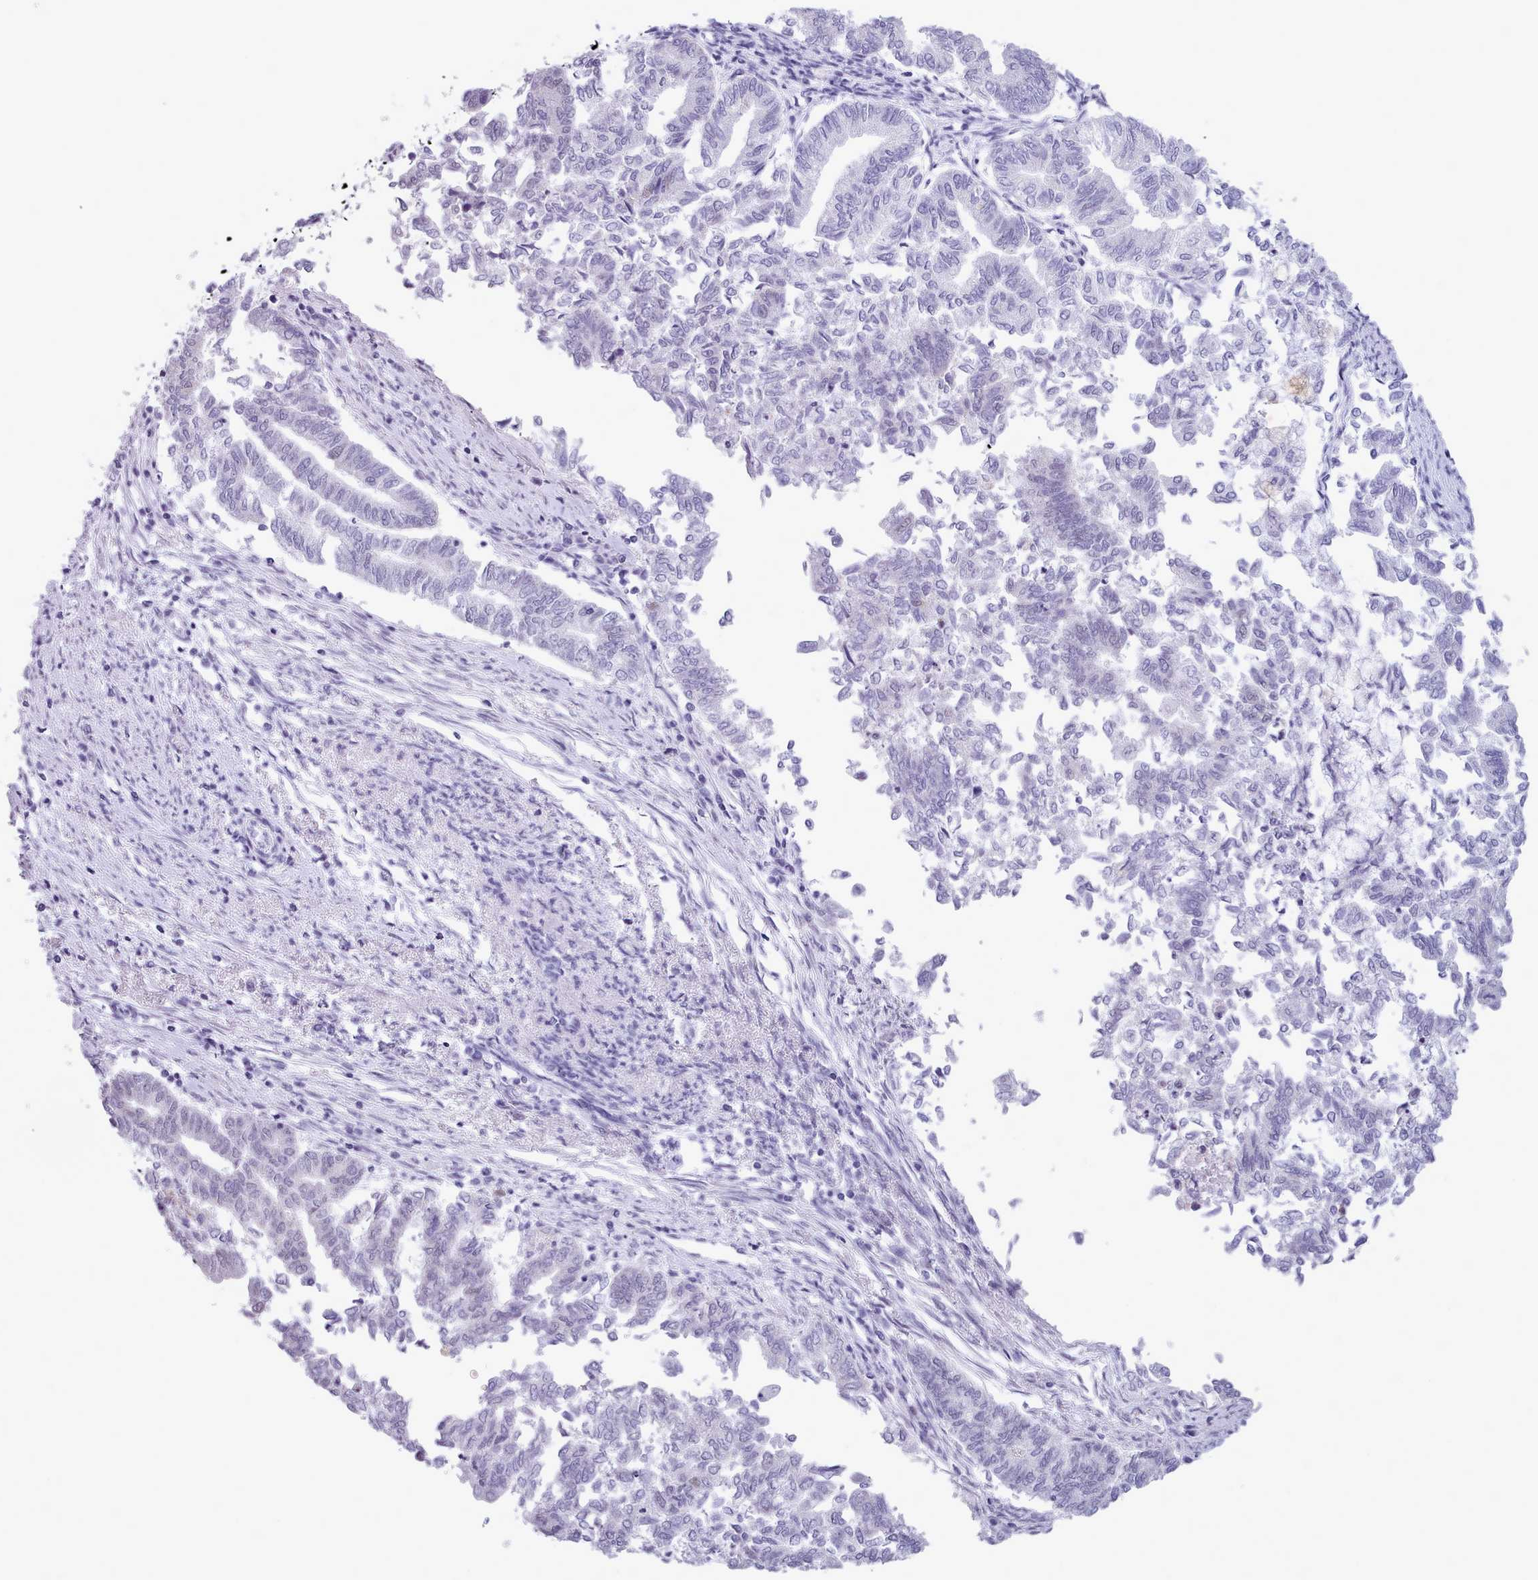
{"staining": {"intensity": "negative", "quantity": "none", "location": "none"}, "tissue": "endometrial cancer", "cell_type": "Tumor cells", "image_type": "cancer", "snomed": [{"axis": "morphology", "description": "Adenocarcinoma, NOS"}, {"axis": "topography", "description": "Endometrium"}], "caption": "An immunohistochemistry (IHC) image of endometrial cancer is shown. There is no staining in tumor cells of endometrial cancer. The staining was performed using DAB to visualize the protein expression in brown, while the nuclei were stained in blue with hematoxylin (Magnification: 20x).", "gene": "FBXO48", "patient": {"sex": "female", "age": 79}}